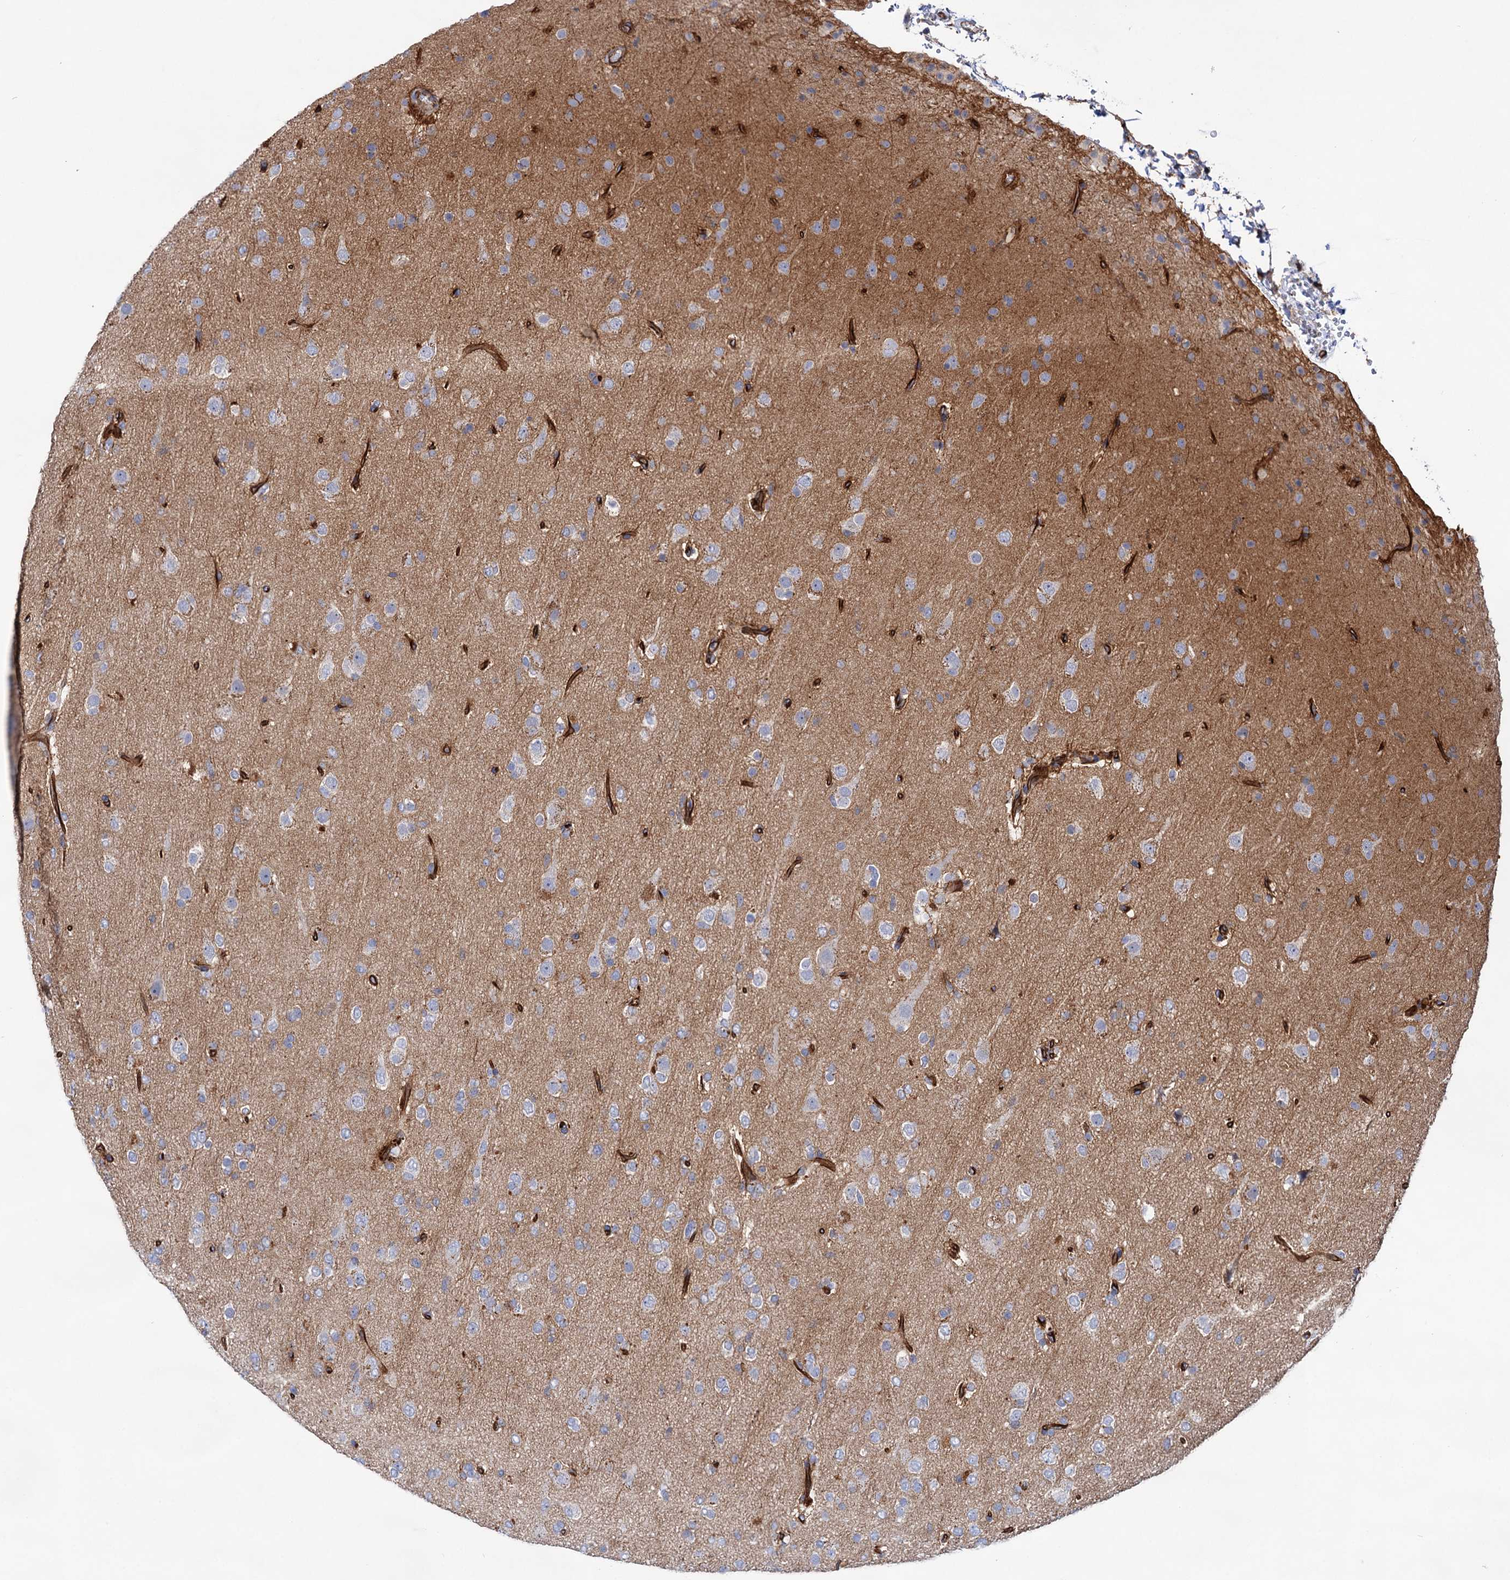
{"staining": {"intensity": "negative", "quantity": "none", "location": "none"}, "tissue": "glioma", "cell_type": "Tumor cells", "image_type": "cancer", "snomed": [{"axis": "morphology", "description": "Glioma, malignant, Low grade"}, {"axis": "topography", "description": "Brain"}], "caption": "This is an immunohistochemistry micrograph of glioma. There is no positivity in tumor cells.", "gene": "ABLIM1", "patient": {"sex": "male", "age": 65}}